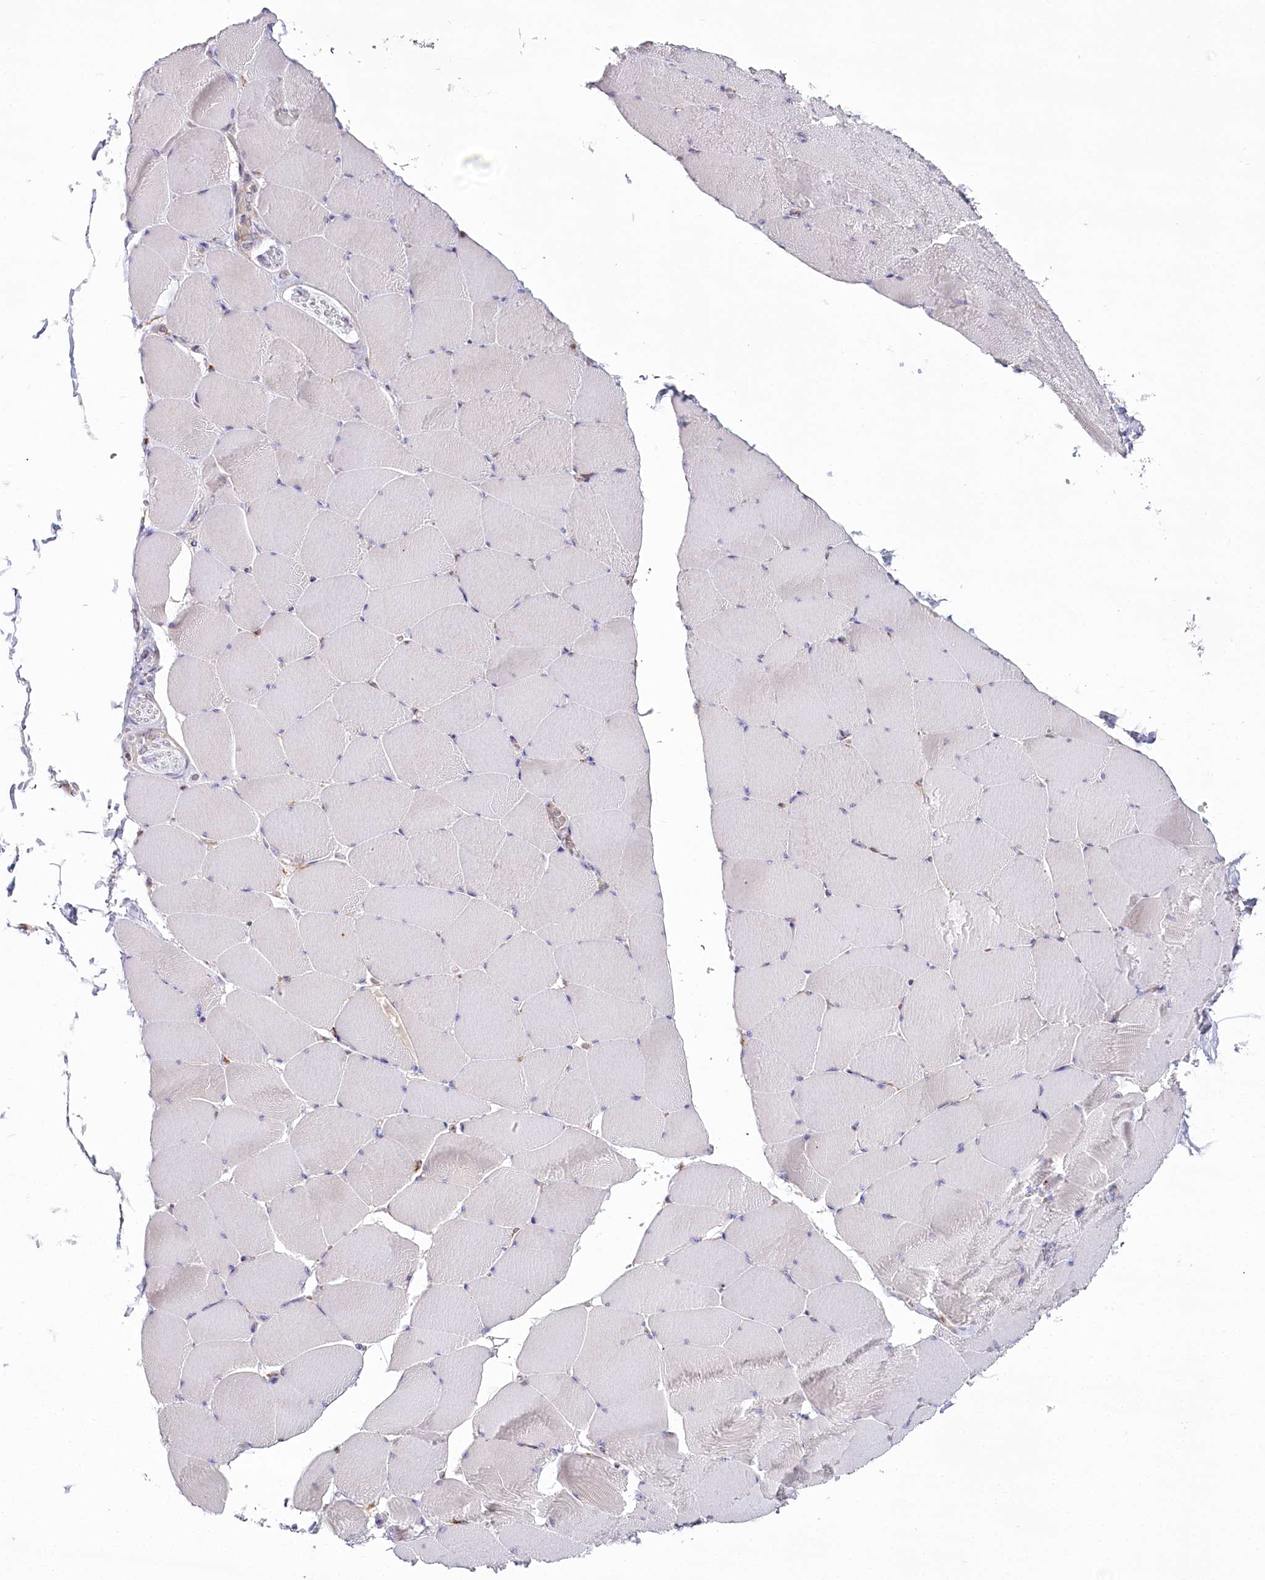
{"staining": {"intensity": "negative", "quantity": "none", "location": "none"}, "tissue": "skeletal muscle", "cell_type": "Myocytes", "image_type": "normal", "snomed": [{"axis": "morphology", "description": "Normal tissue, NOS"}, {"axis": "topography", "description": "Skeletal muscle"}], "caption": "Immunohistochemistry (IHC) of normal human skeletal muscle demonstrates no expression in myocytes. The staining was performed using DAB to visualize the protein expression in brown, while the nuclei were stained in blue with hematoxylin (Magnification: 20x).", "gene": "POGLUT1", "patient": {"sex": "male", "age": 62}}